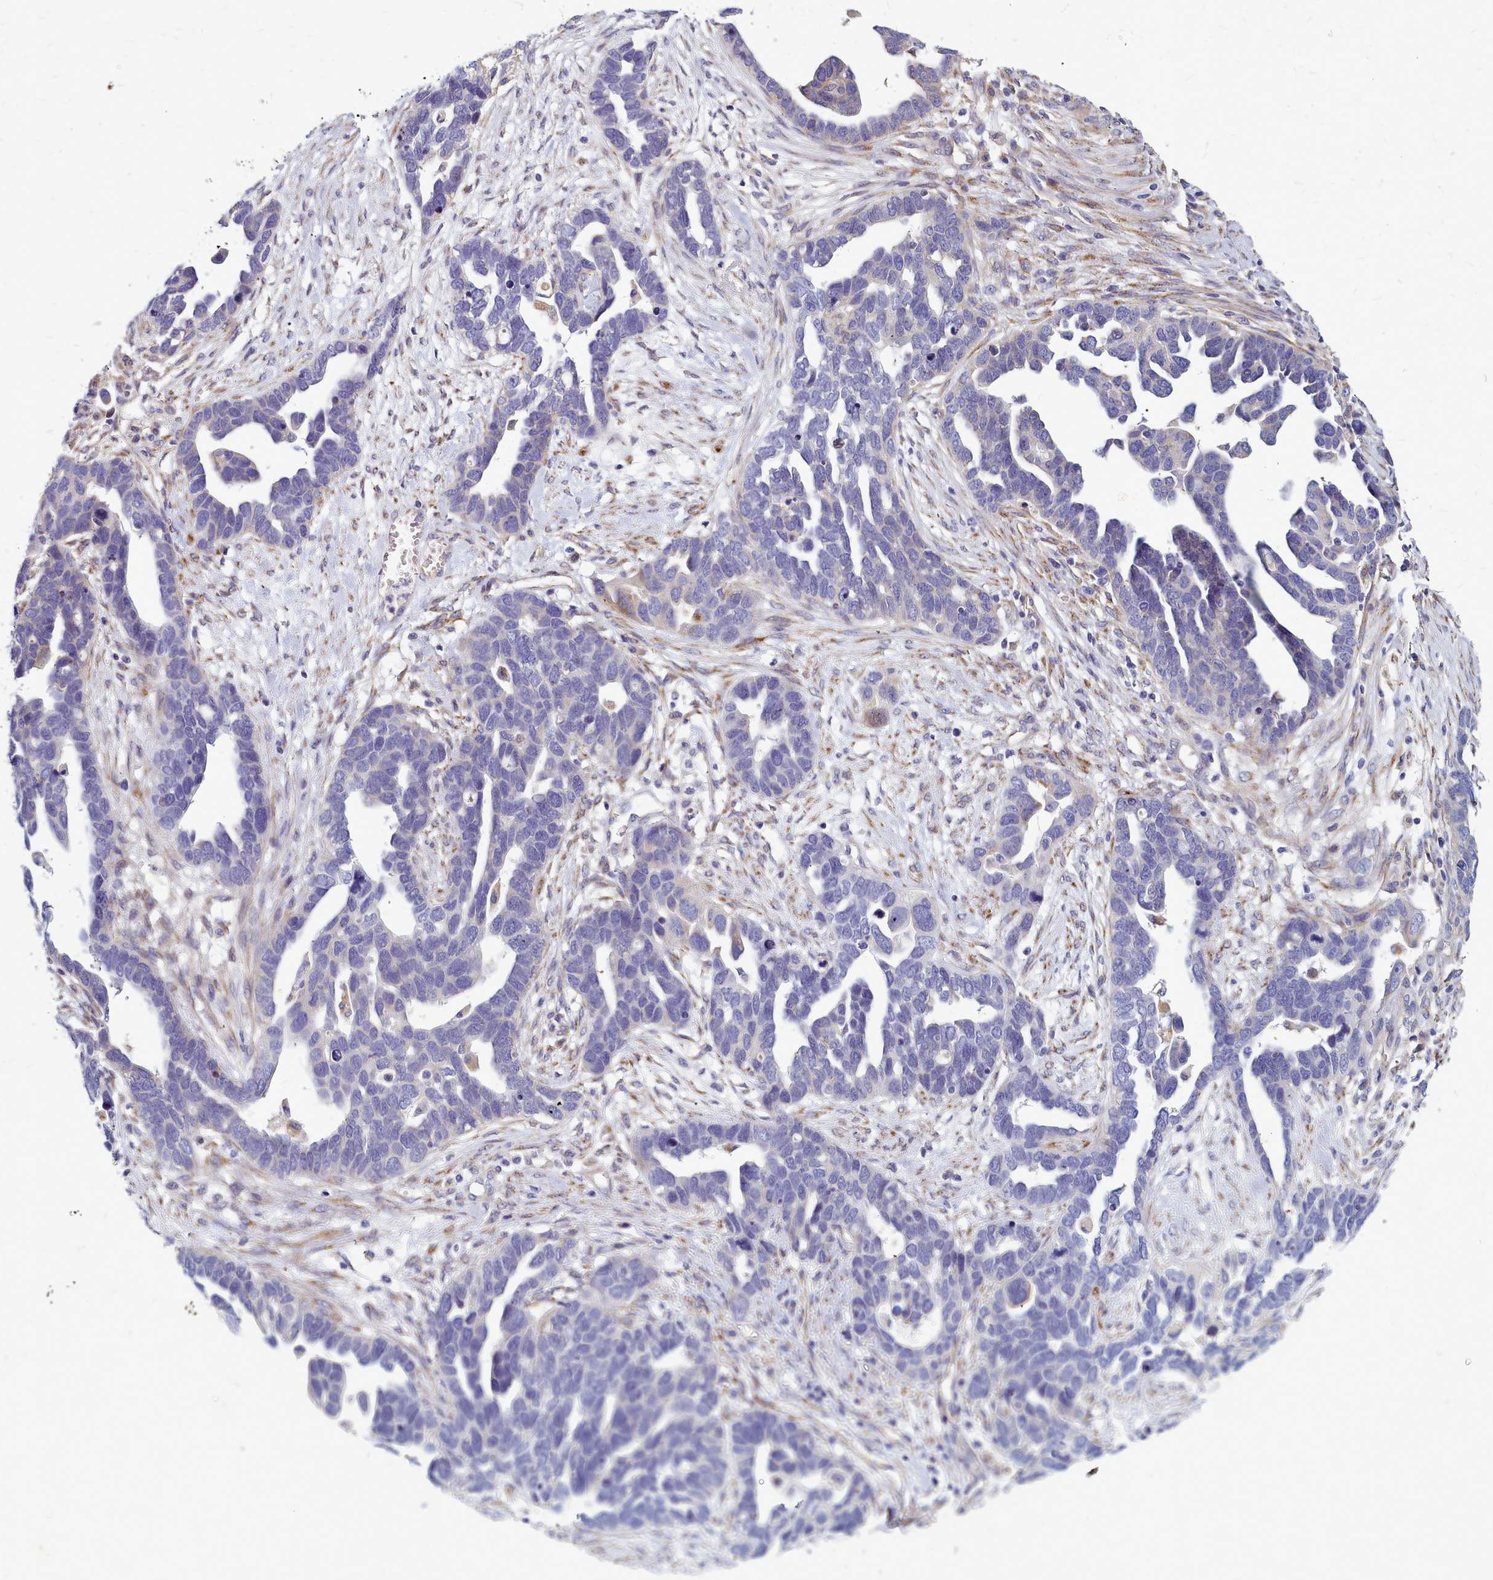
{"staining": {"intensity": "negative", "quantity": "none", "location": "none"}, "tissue": "ovarian cancer", "cell_type": "Tumor cells", "image_type": "cancer", "snomed": [{"axis": "morphology", "description": "Cystadenocarcinoma, serous, NOS"}, {"axis": "topography", "description": "Ovary"}], "caption": "Immunohistochemistry photomicrograph of serous cystadenocarcinoma (ovarian) stained for a protein (brown), which reveals no expression in tumor cells. Nuclei are stained in blue.", "gene": "SMPD4", "patient": {"sex": "female", "age": 54}}